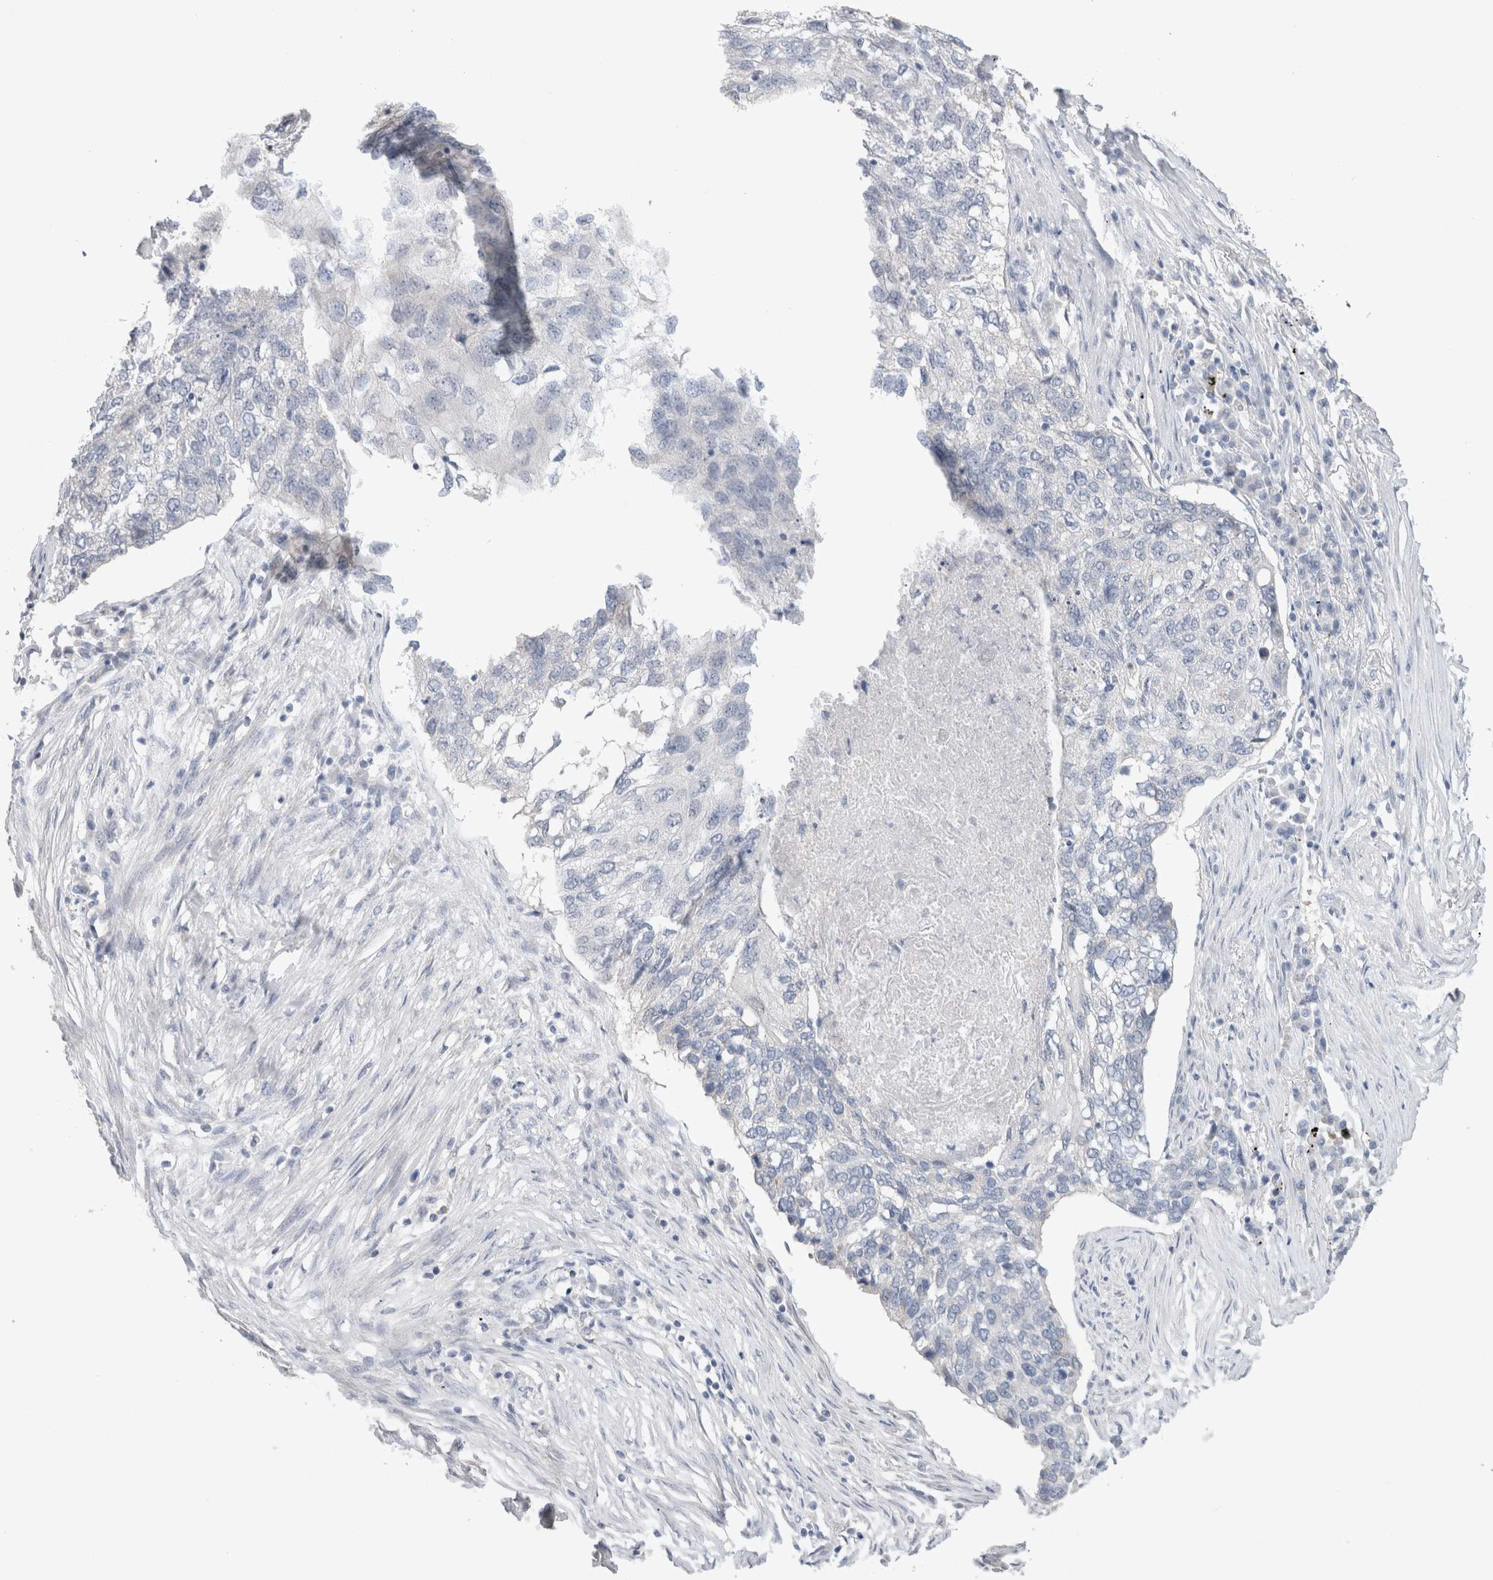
{"staining": {"intensity": "negative", "quantity": "none", "location": "none"}, "tissue": "lung cancer", "cell_type": "Tumor cells", "image_type": "cancer", "snomed": [{"axis": "morphology", "description": "Squamous cell carcinoma, NOS"}, {"axis": "topography", "description": "Lung"}], "caption": "Lung cancer (squamous cell carcinoma) was stained to show a protein in brown. There is no significant expression in tumor cells.", "gene": "DMD", "patient": {"sex": "female", "age": 63}}